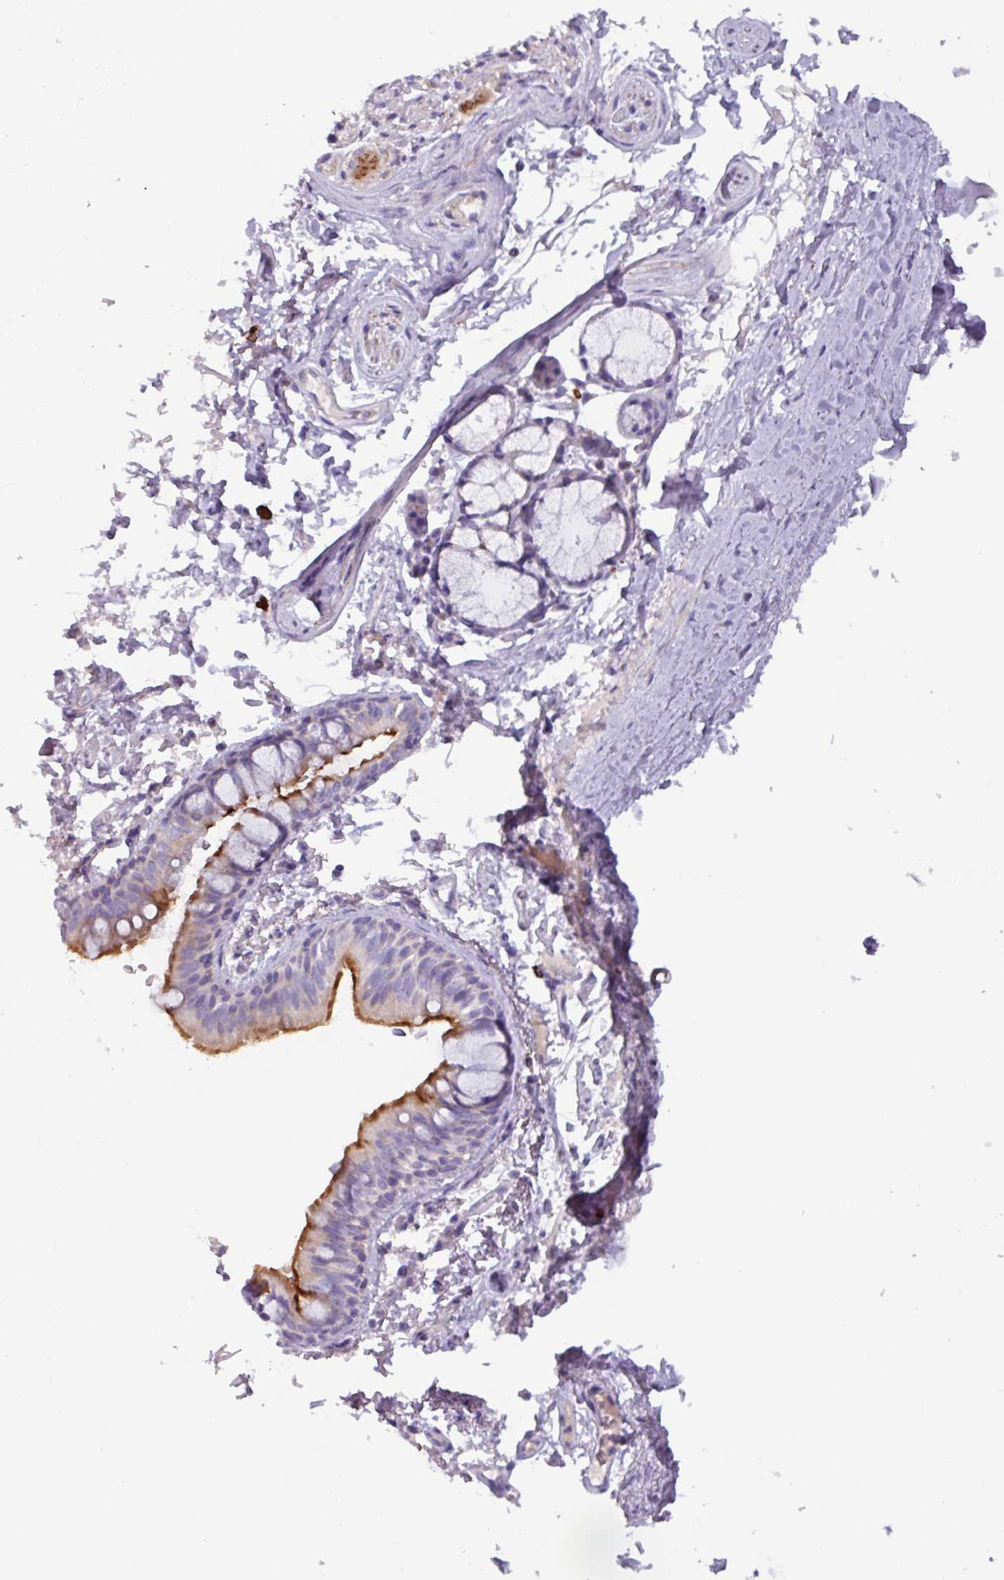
{"staining": {"intensity": "strong", "quantity": "25%-75%", "location": "cytoplasmic/membranous"}, "tissue": "bronchus", "cell_type": "Respiratory epithelial cells", "image_type": "normal", "snomed": [{"axis": "morphology", "description": "Normal tissue, NOS"}, {"axis": "topography", "description": "Bronchus"}], "caption": "Immunohistochemistry (DAB) staining of benign bronchus exhibits strong cytoplasmic/membranous protein staining in approximately 25%-75% of respiratory epithelial cells. (Stains: DAB in brown, nuclei in blue, Microscopy: brightfield microscopy at high magnification).", "gene": "ADGRE1", "patient": {"sex": "male", "age": 70}}